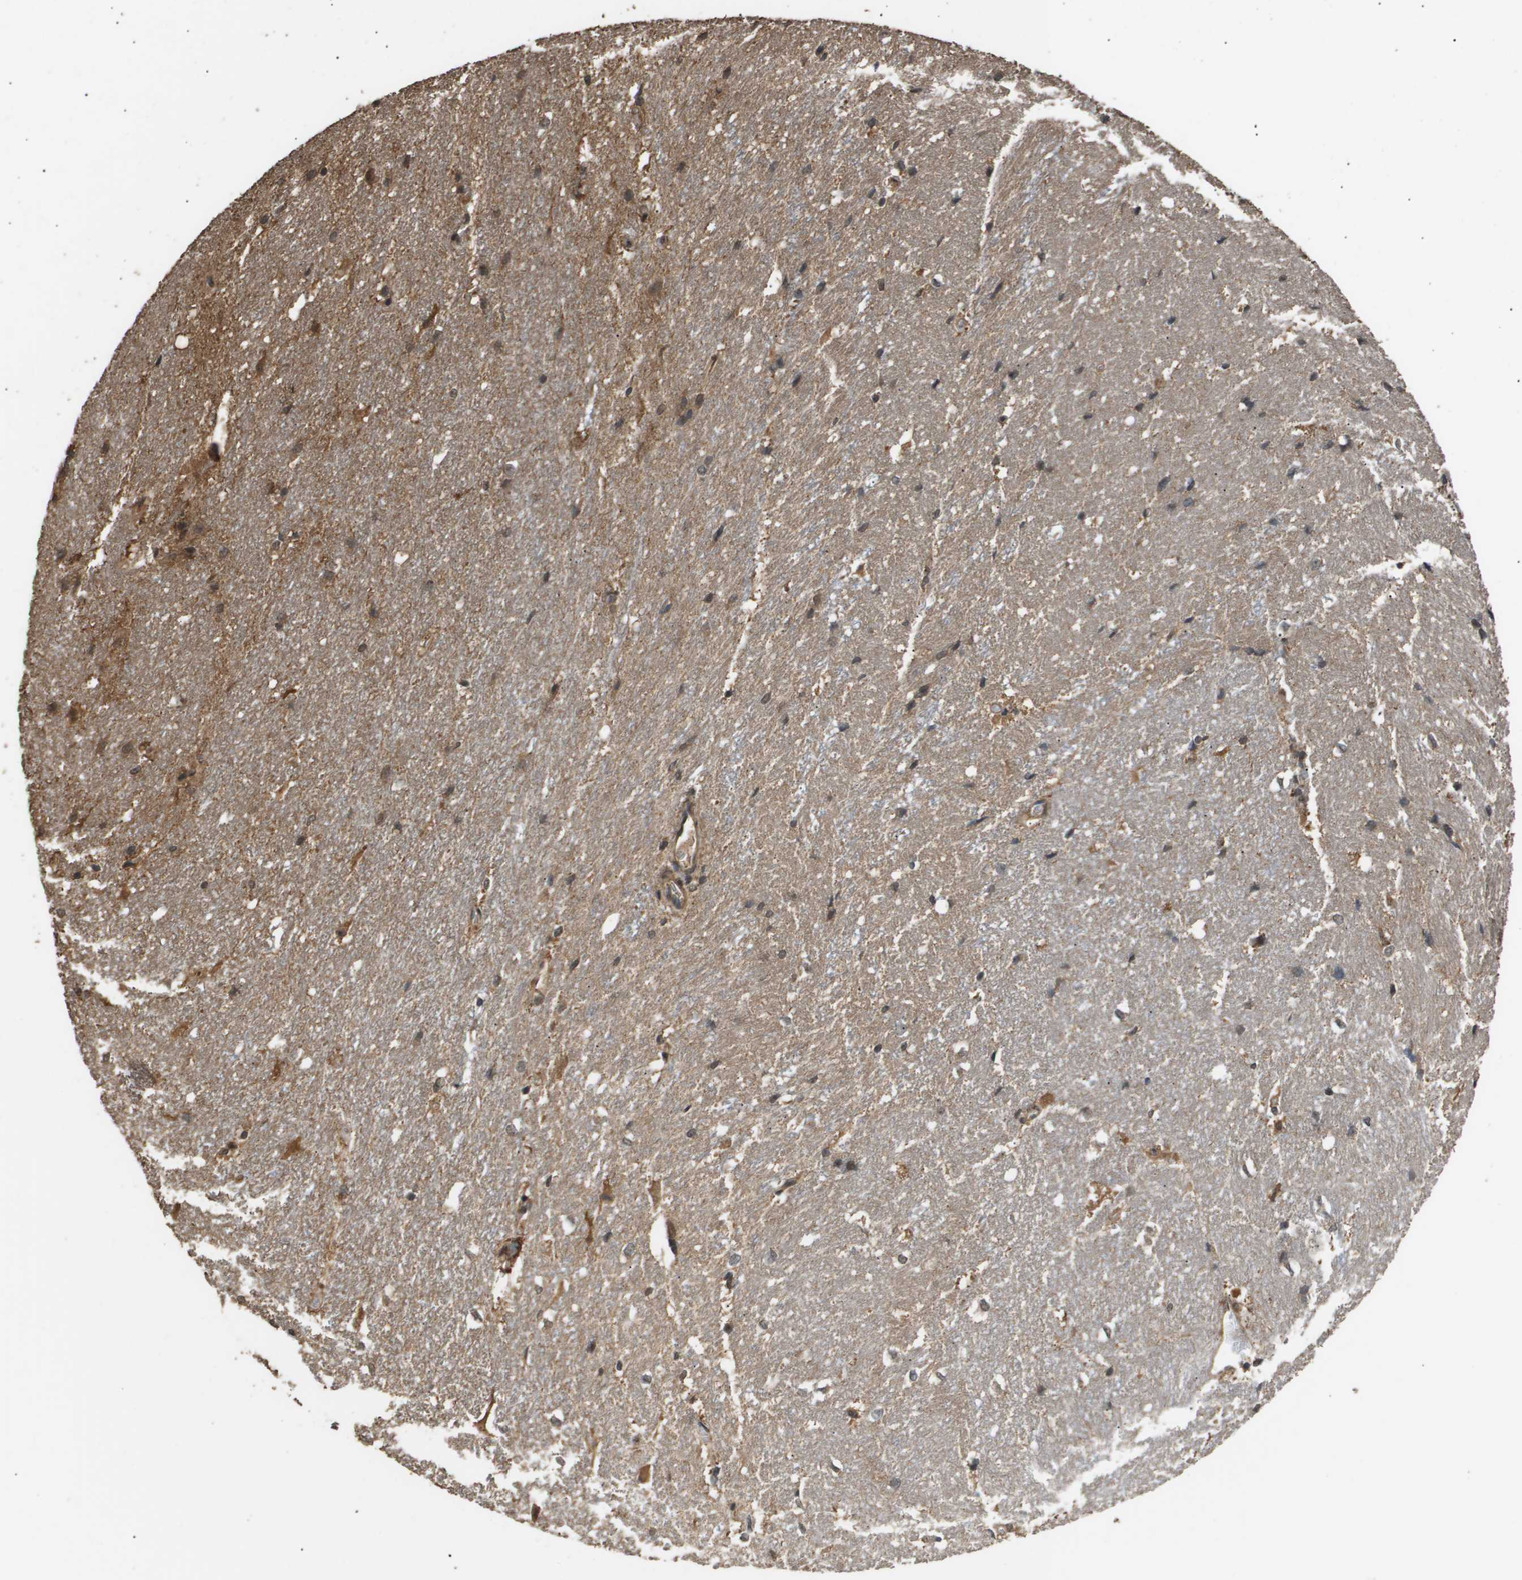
{"staining": {"intensity": "moderate", "quantity": "25%-75%", "location": "cytoplasmic/membranous"}, "tissue": "hippocampus", "cell_type": "Glial cells", "image_type": "normal", "snomed": [{"axis": "morphology", "description": "Normal tissue, NOS"}, {"axis": "topography", "description": "Hippocampus"}], "caption": "Protein expression analysis of normal hippocampus exhibits moderate cytoplasmic/membranous positivity in about 25%-75% of glial cells.", "gene": "ING1", "patient": {"sex": "female", "age": 19}}